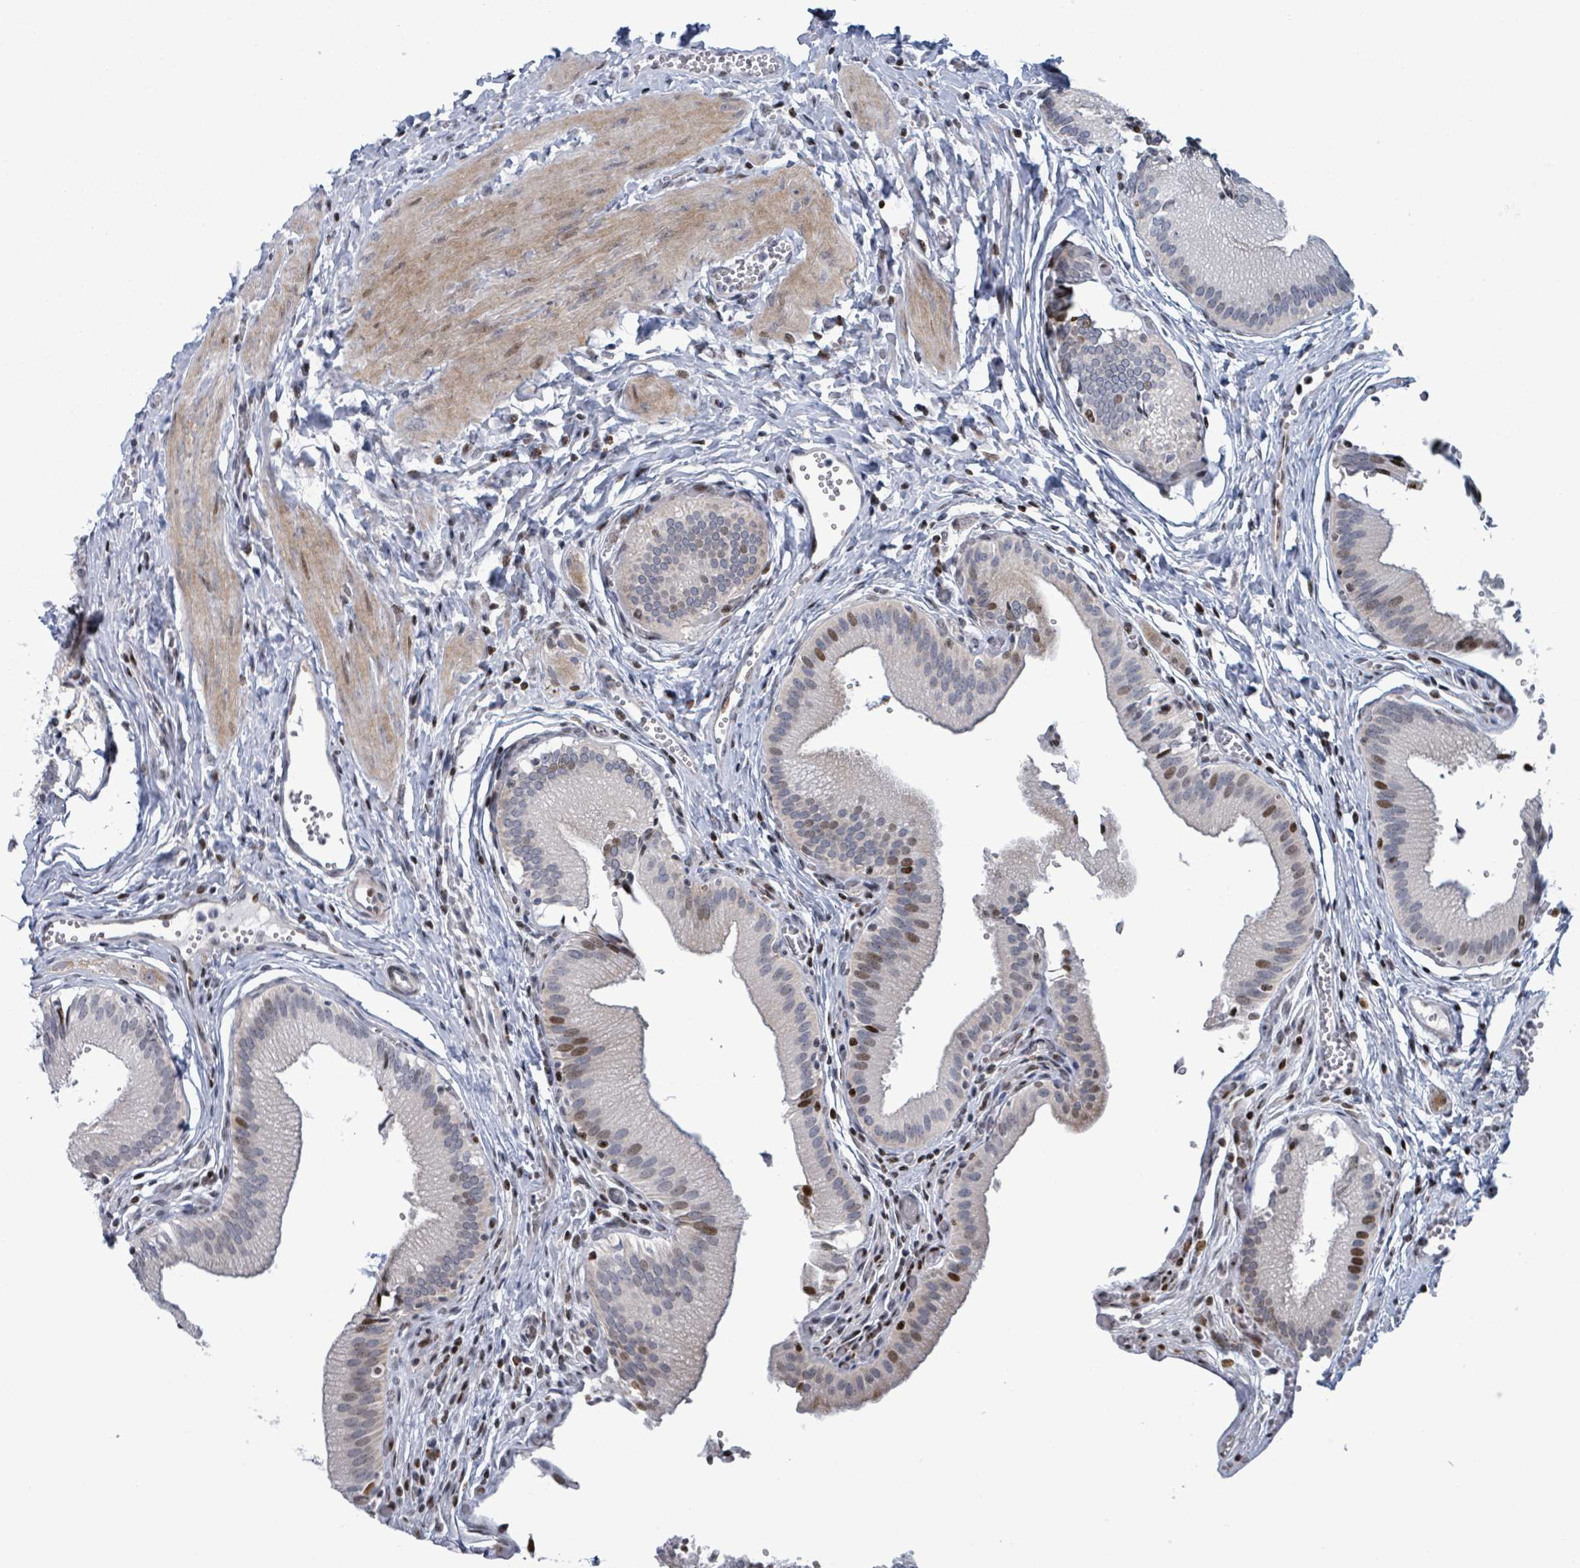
{"staining": {"intensity": "strong", "quantity": "25%-75%", "location": "cytoplasmic/membranous,nuclear"}, "tissue": "gallbladder", "cell_type": "Glandular cells", "image_type": "normal", "snomed": [{"axis": "morphology", "description": "Normal tissue, NOS"}, {"axis": "topography", "description": "Gallbladder"}, {"axis": "topography", "description": "Peripheral nerve tissue"}], "caption": "Strong cytoplasmic/membranous,nuclear positivity for a protein is present in approximately 25%-75% of glandular cells of unremarkable gallbladder using IHC.", "gene": "FNDC4", "patient": {"sex": "male", "age": 17}}